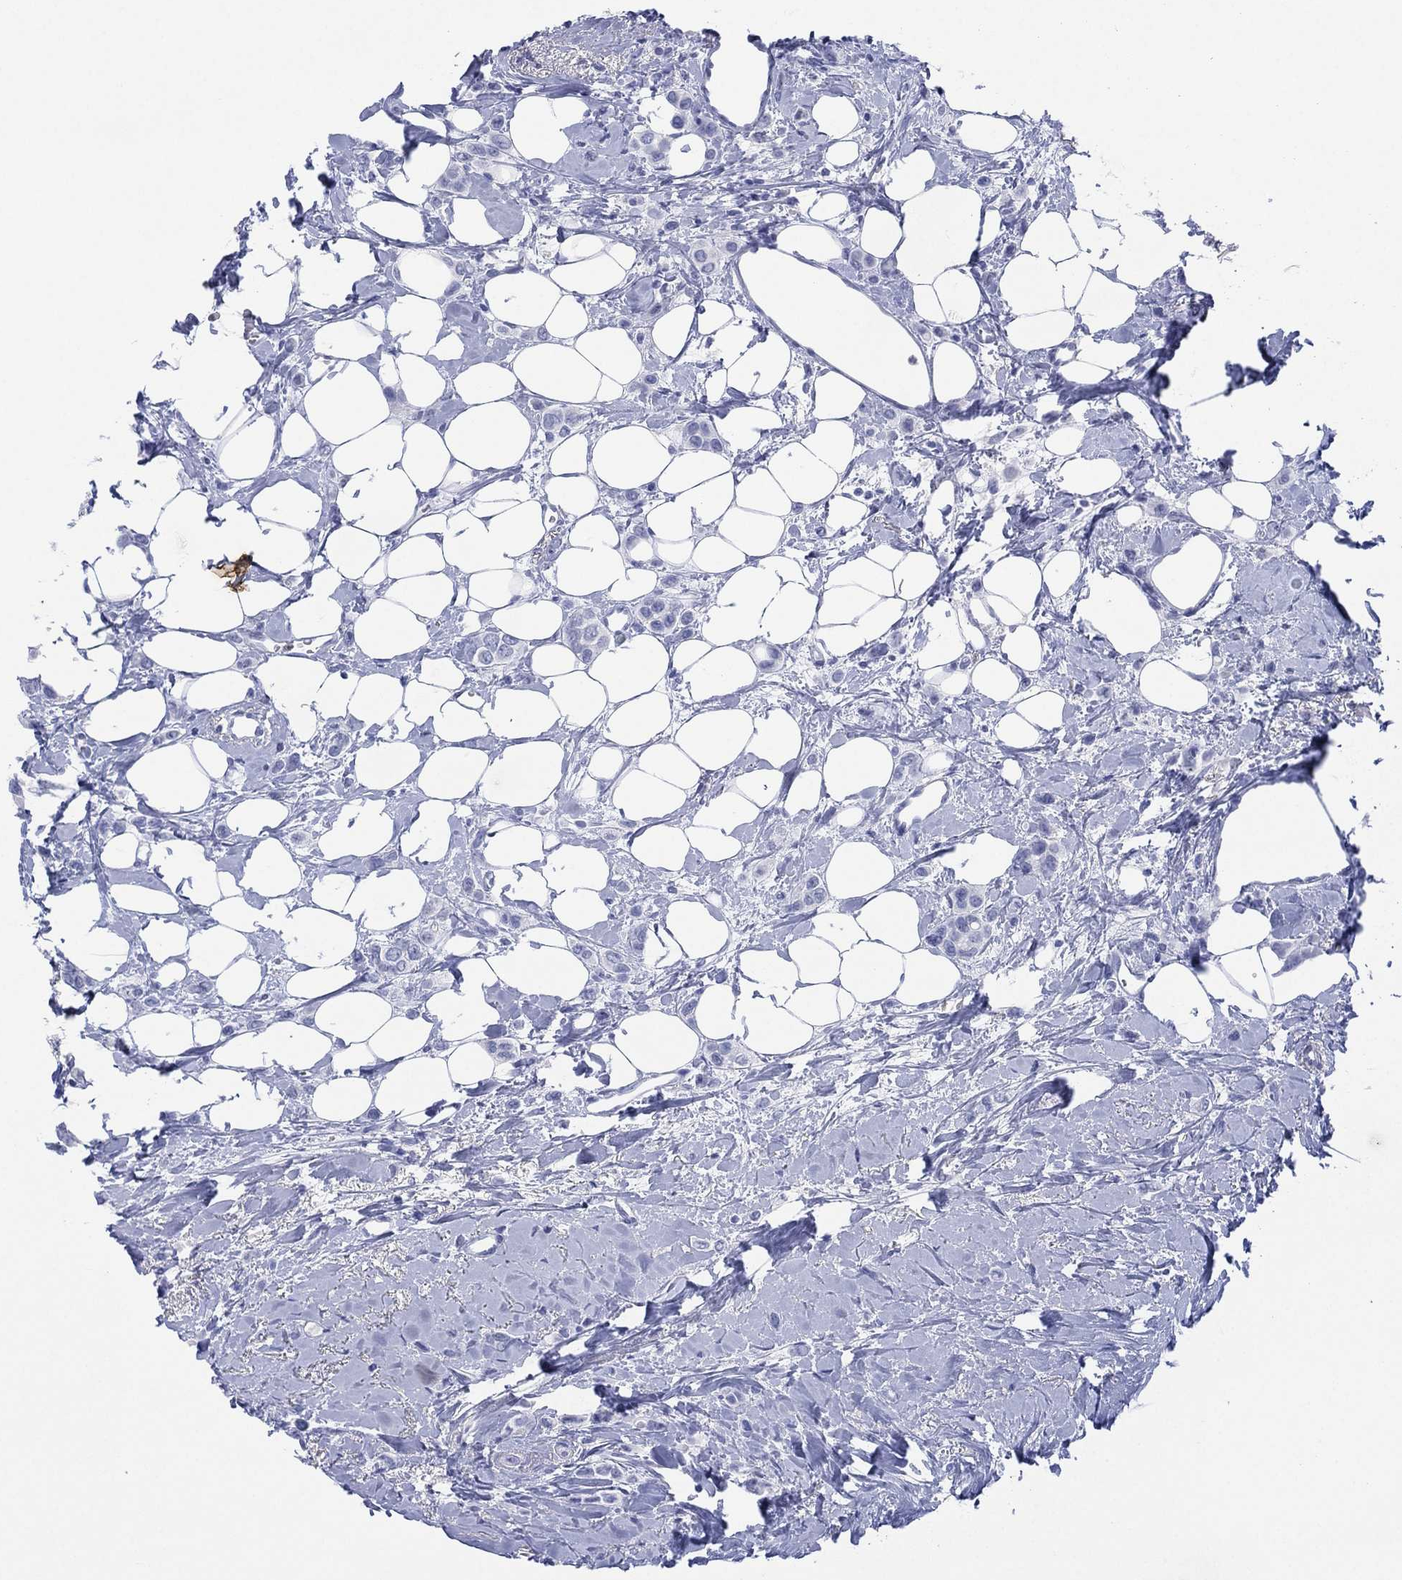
{"staining": {"intensity": "negative", "quantity": "none", "location": "none"}, "tissue": "breast cancer", "cell_type": "Tumor cells", "image_type": "cancer", "snomed": [{"axis": "morphology", "description": "Lobular carcinoma"}, {"axis": "topography", "description": "Breast"}], "caption": "This is an immunohistochemistry photomicrograph of breast cancer. There is no expression in tumor cells.", "gene": "DSG1", "patient": {"sex": "female", "age": 66}}